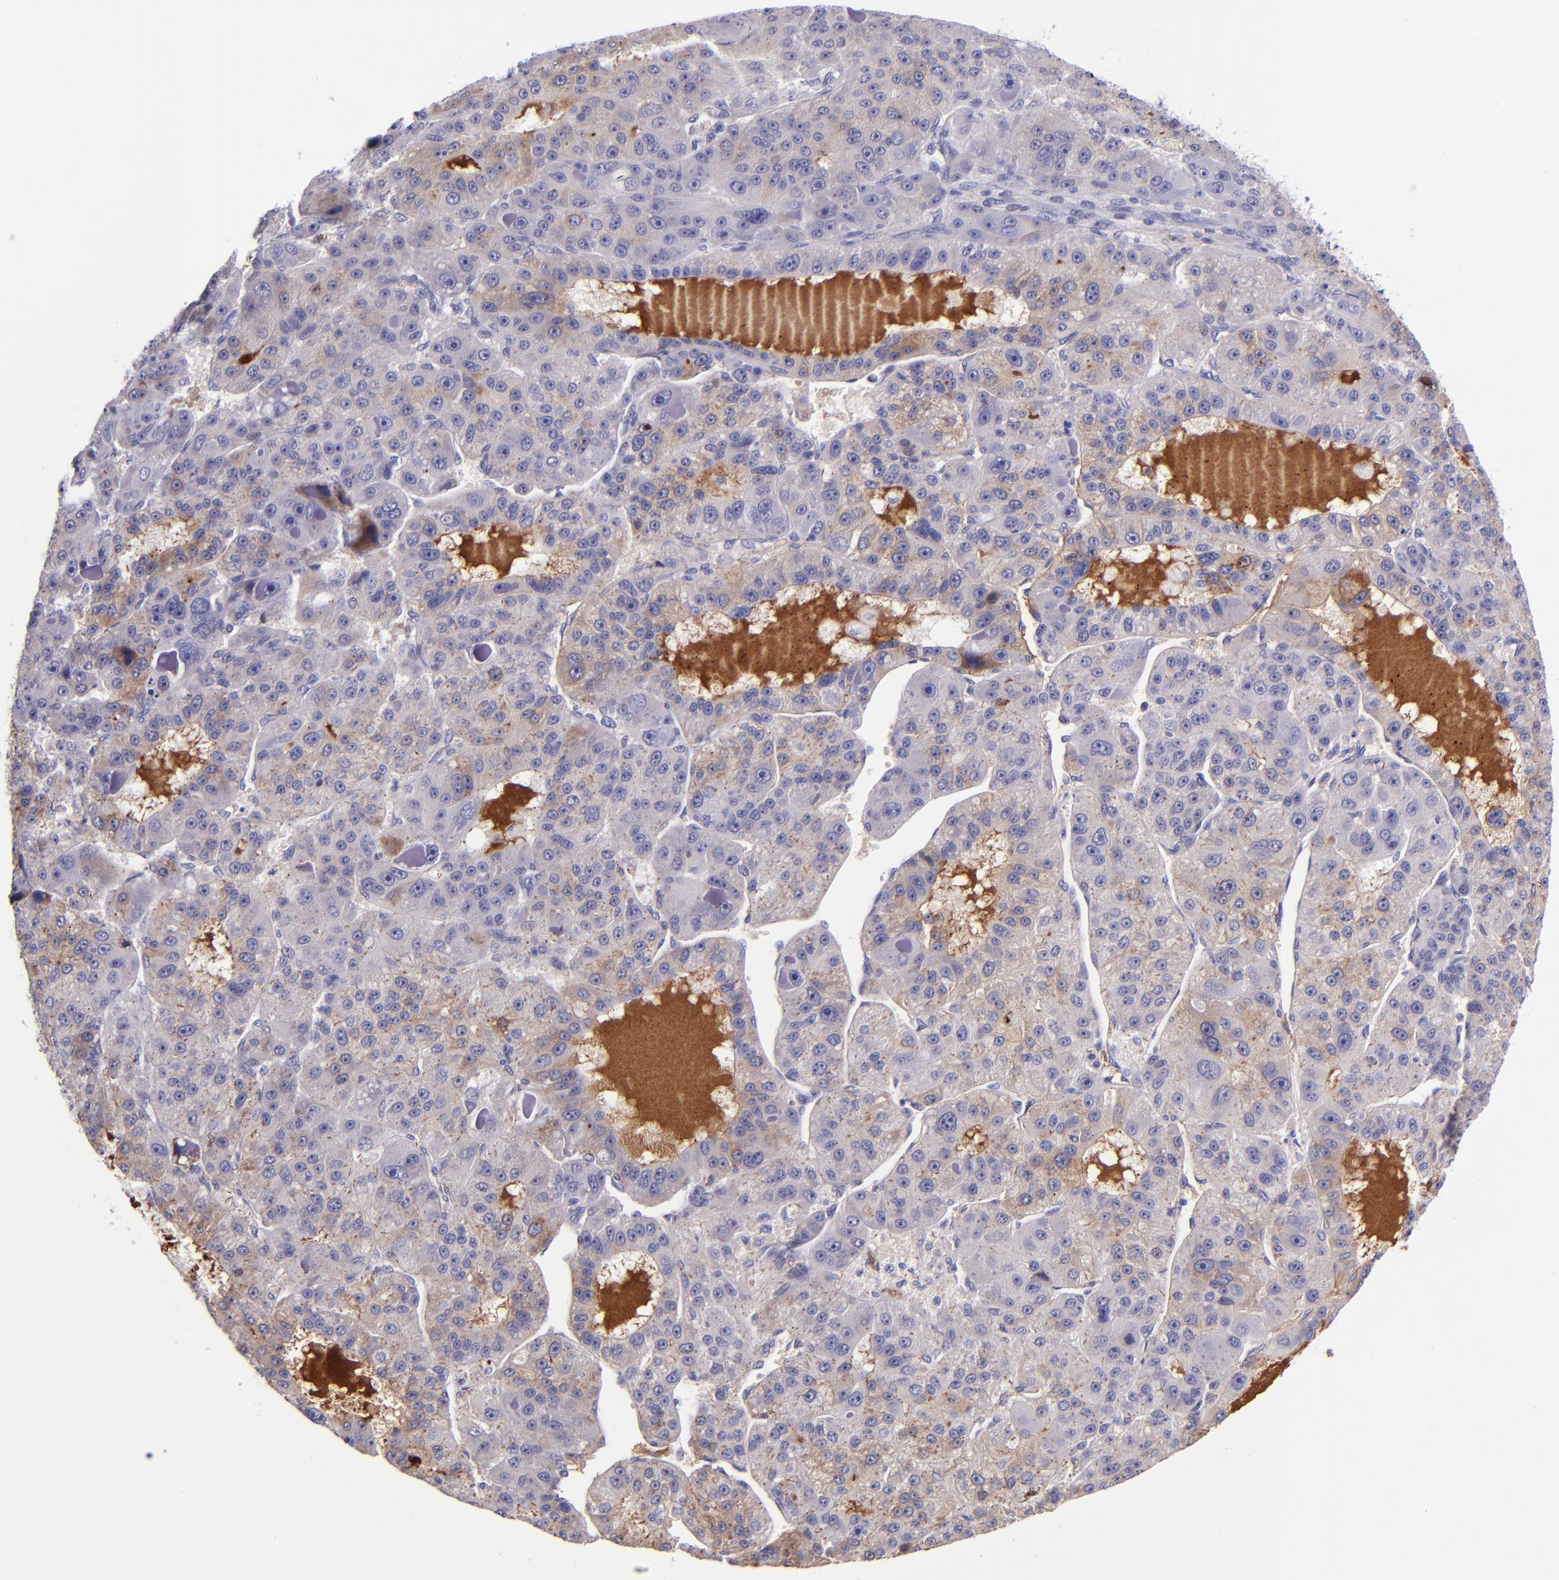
{"staining": {"intensity": "weak", "quantity": "25%-75%", "location": "cytoplasmic/membranous"}, "tissue": "liver cancer", "cell_type": "Tumor cells", "image_type": "cancer", "snomed": [{"axis": "morphology", "description": "Carcinoma, Hepatocellular, NOS"}, {"axis": "topography", "description": "Liver"}], "caption": "High-magnification brightfield microscopy of hepatocellular carcinoma (liver) stained with DAB (3,3'-diaminobenzidine) (brown) and counterstained with hematoxylin (blue). tumor cells exhibit weak cytoplasmic/membranous positivity is seen in approximately25%-75% of cells. Nuclei are stained in blue.", "gene": "KNG1", "patient": {"sex": "male", "age": 76}}